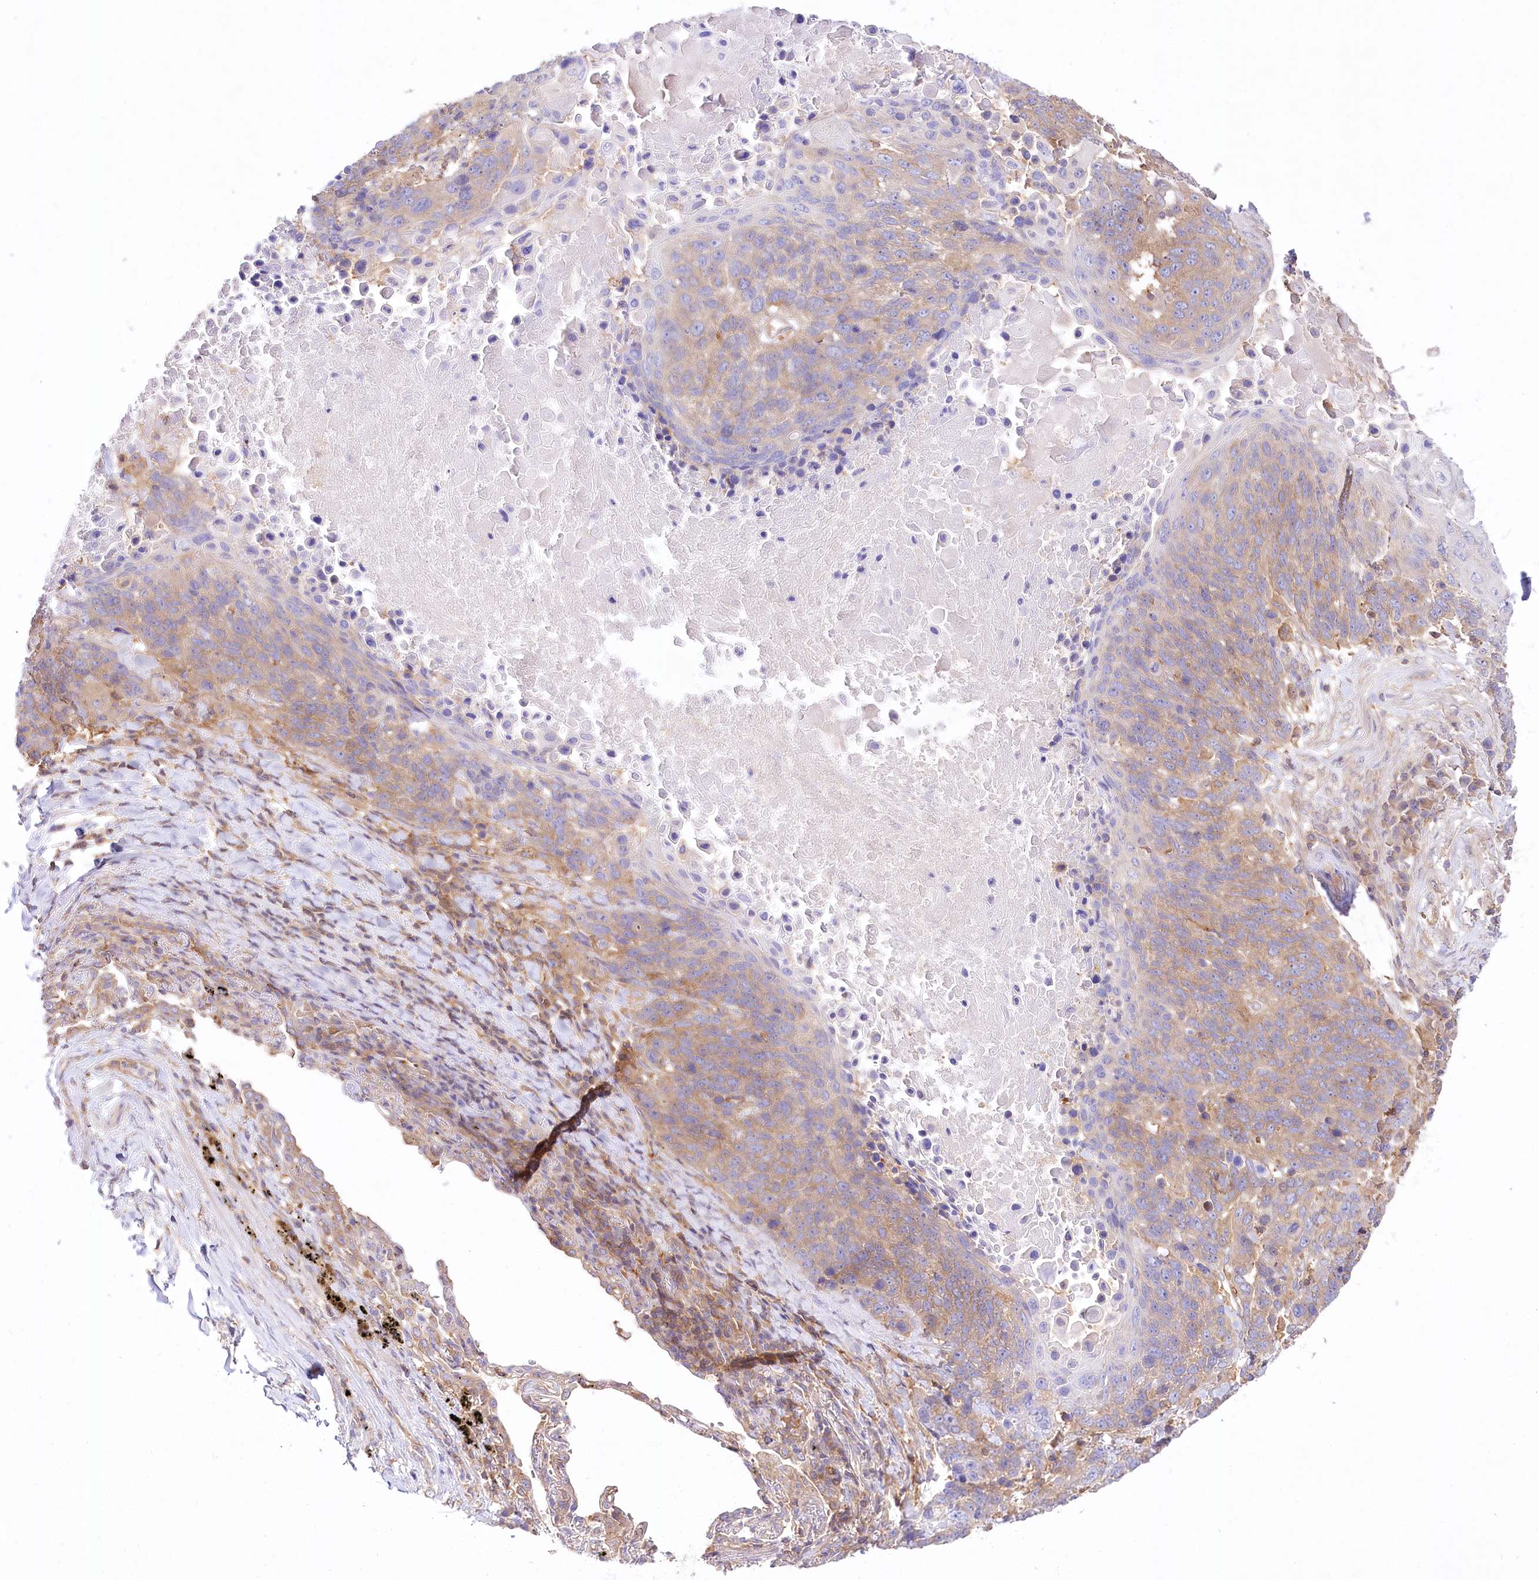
{"staining": {"intensity": "moderate", "quantity": "<25%", "location": "cytoplasmic/membranous"}, "tissue": "lung cancer", "cell_type": "Tumor cells", "image_type": "cancer", "snomed": [{"axis": "morphology", "description": "Squamous cell carcinoma, NOS"}, {"axis": "topography", "description": "Lung"}], "caption": "Squamous cell carcinoma (lung) stained with a protein marker reveals moderate staining in tumor cells.", "gene": "ABRAXAS2", "patient": {"sex": "male", "age": 66}}